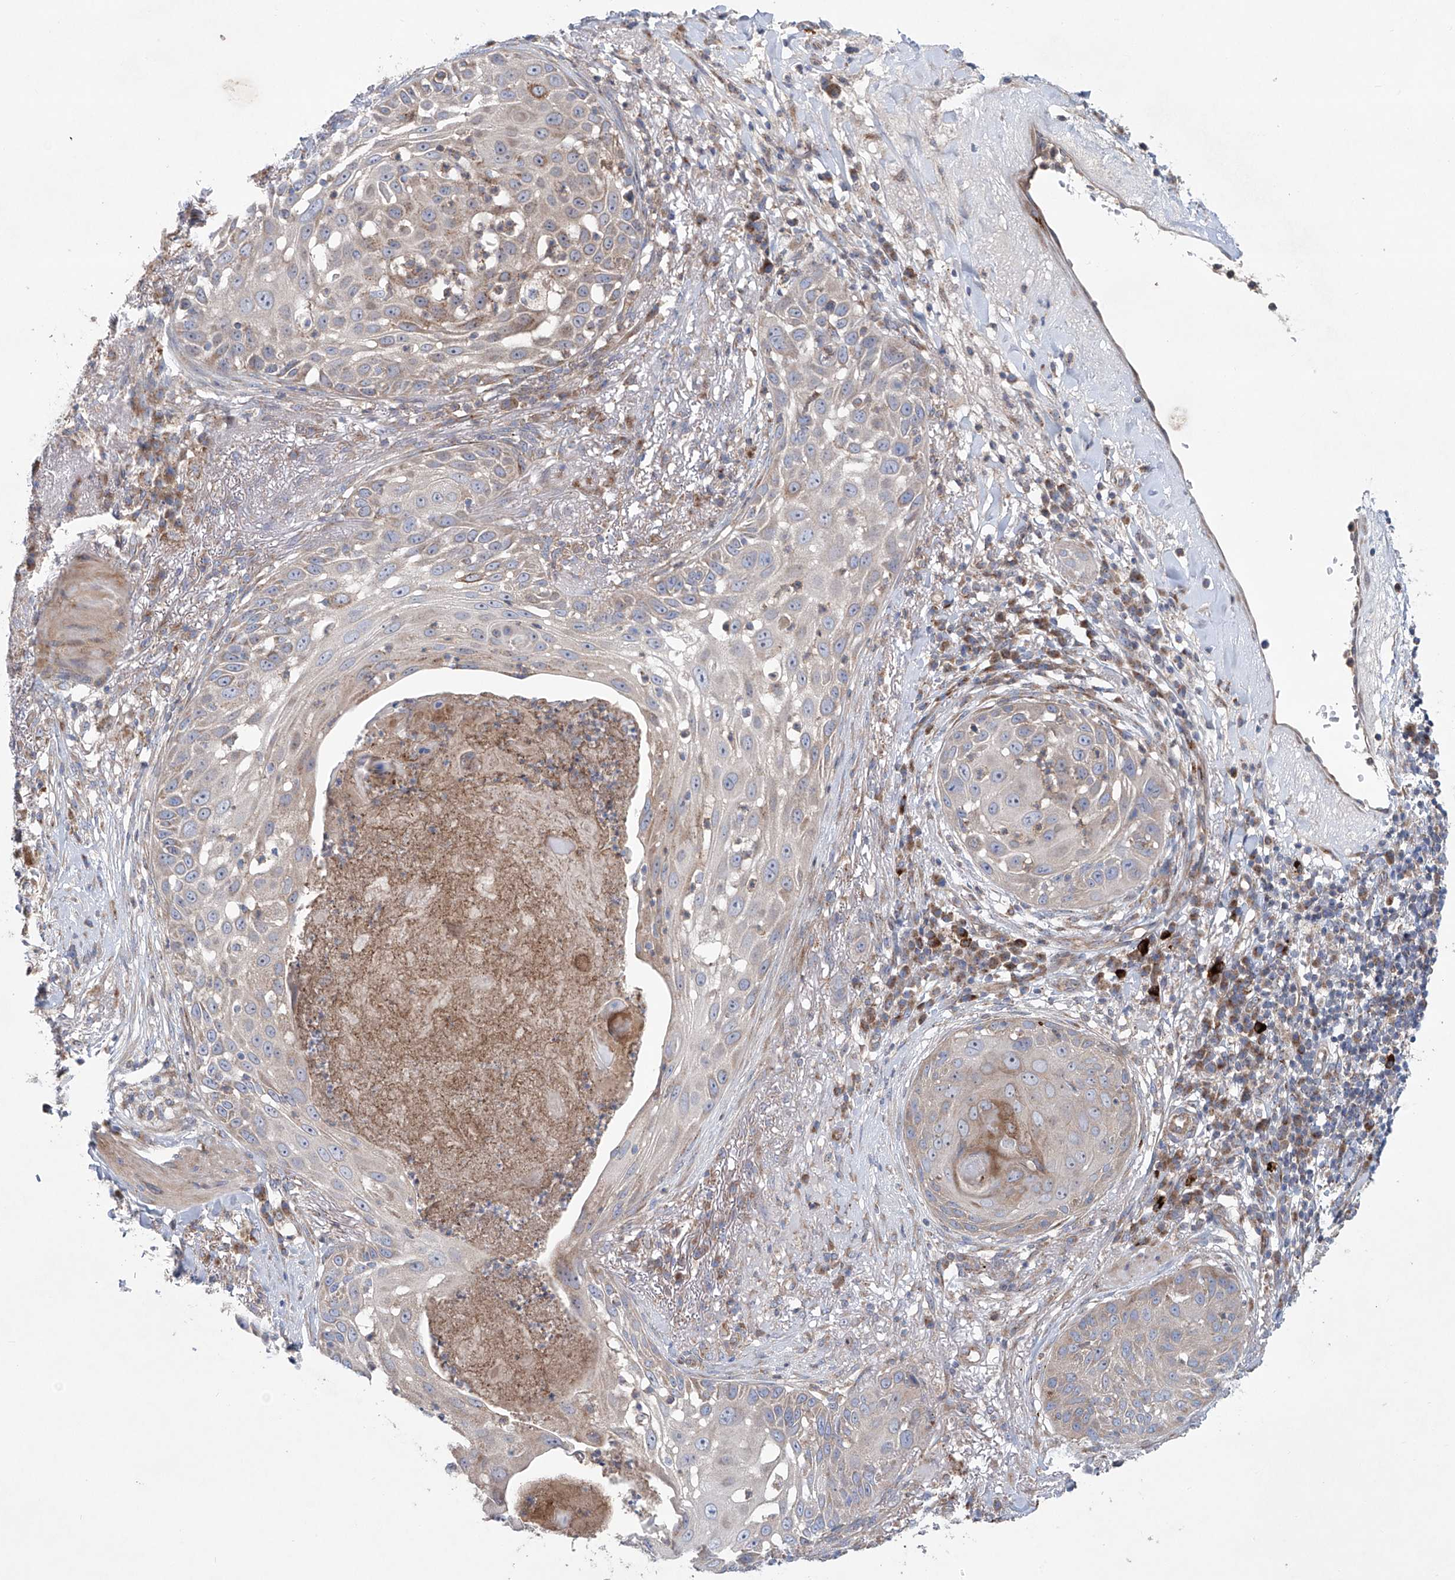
{"staining": {"intensity": "weak", "quantity": "<25%", "location": "cytoplasmic/membranous"}, "tissue": "skin cancer", "cell_type": "Tumor cells", "image_type": "cancer", "snomed": [{"axis": "morphology", "description": "Squamous cell carcinoma, NOS"}, {"axis": "topography", "description": "Skin"}], "caption": "Skin cancer was stained to show a protein in brown. There is no significant positivity in tumor cells.", "gene": "KLC4", "patient": {"sex": "female", "age": 44}}